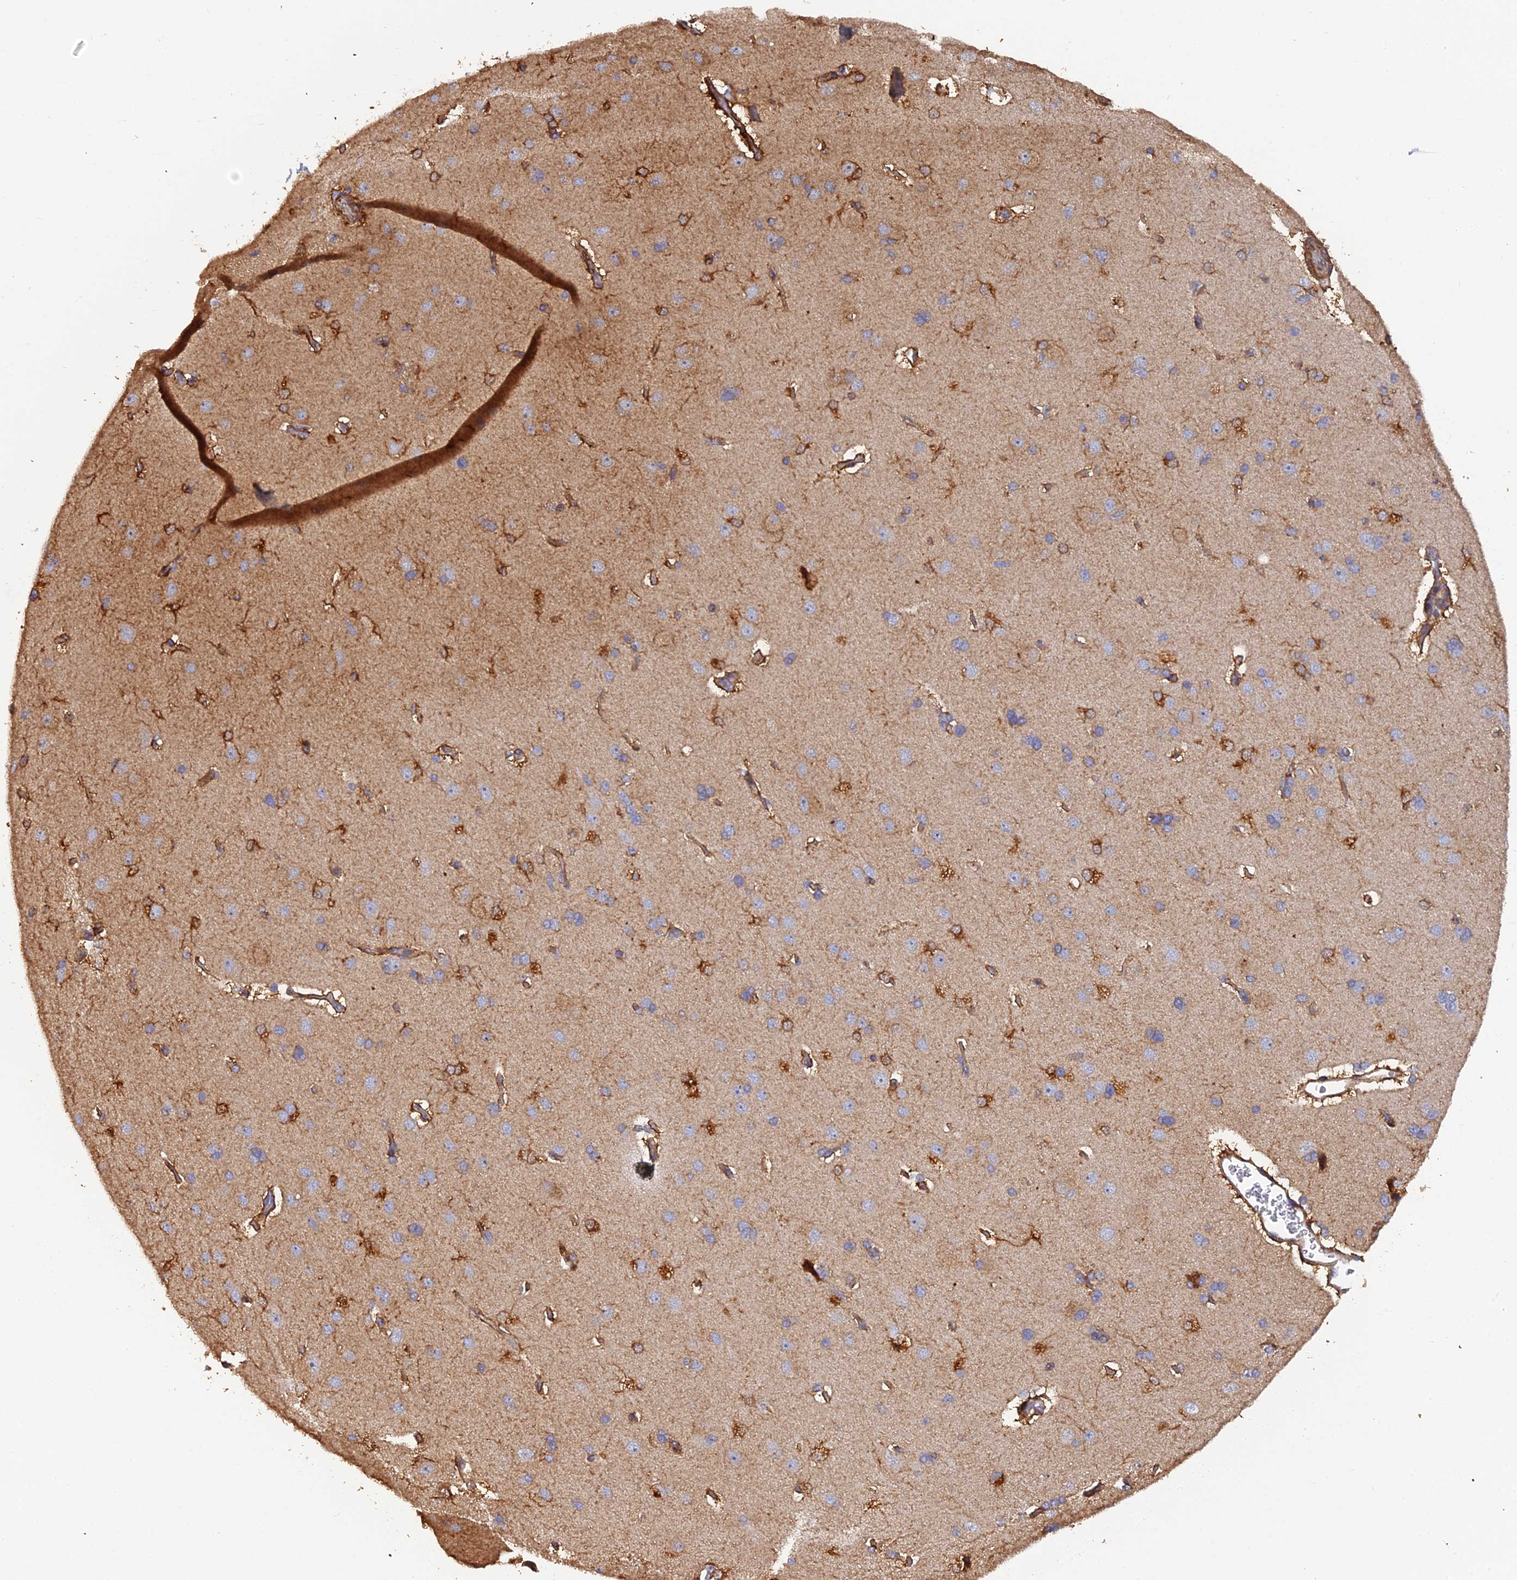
{"staining": {"intensity": "moderate", "quantity": "<25%", "location": "cytoplasmic/membranous"}, "tissue": "cerebral cortex", "cell_type": "Endothelial cells", "image_type": "normal", "snomed": [{"axis": "morphology", "description": "Normal tissue, NOS"}, {"axis": "topography", "description": "Cerebral cortex"}], "caption": "An image of human cerebral cortex stained for a protein displays moderate cytoplasmic/membranous brown staining in endothelial cells. Ihc stains the protein in brown and the nuclei are stained blue.", "gene": "RAB28", "patient": {"sex": "male", "age": 62}}